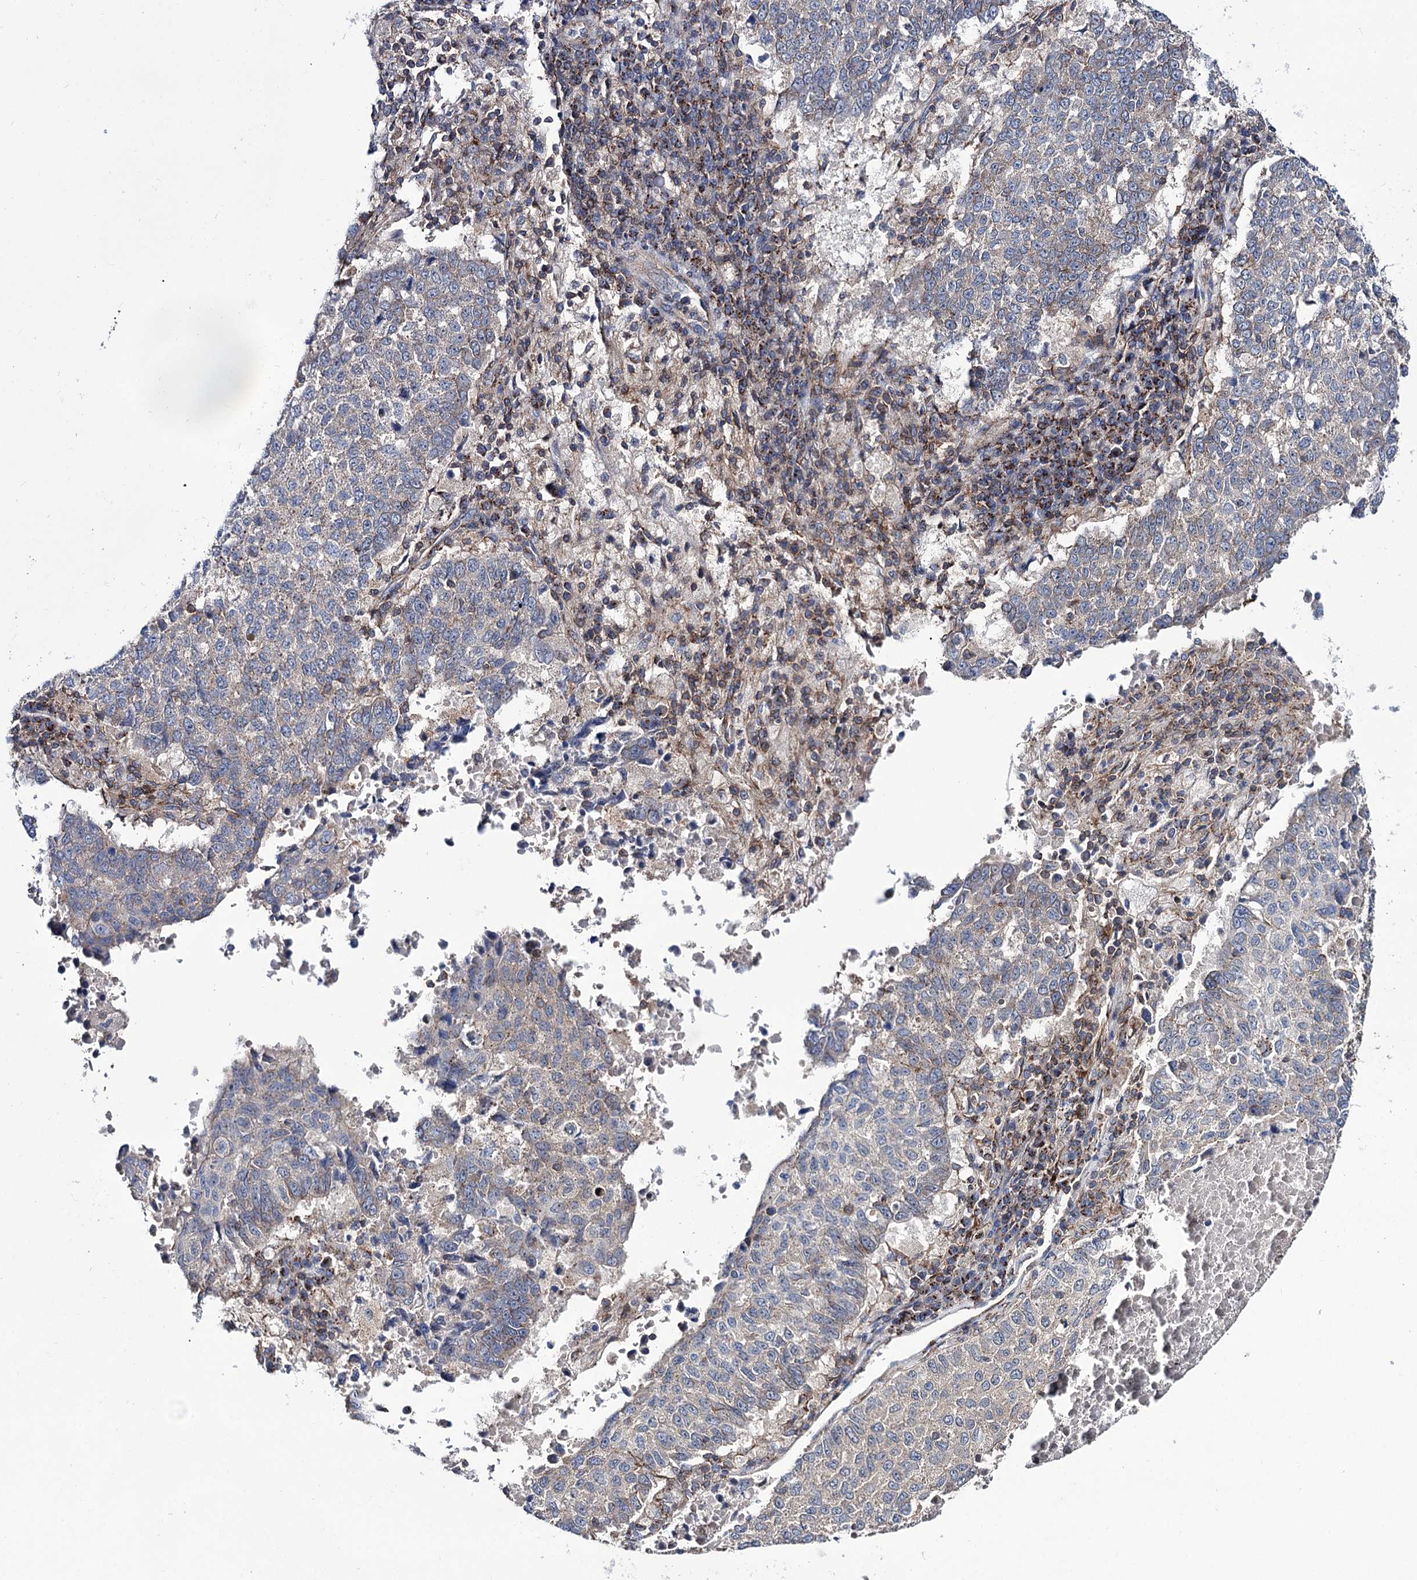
{"staining": {"intensity": "weak", "quantity": "<25%", "location": "cytoplasmic/membranous"}, "tissue": "lung cancer", "cell_type": "Tumor cells", "image_type": "cancer", "snomed": [{"axis": "morphology", "description": "Squamous cell carcinoma, NOS"}, {"axis": "topography", "description": "Lung"}], "caption": "This photomicrograph is of lung squamous cell carcinoma stained with immunohistochemistry to label a protein in brown with the nuclei are counter-stained blue. There is no expression in tumor cells.", "gene": "DEF6", "patient": {"sex": "male", "age": 73}}